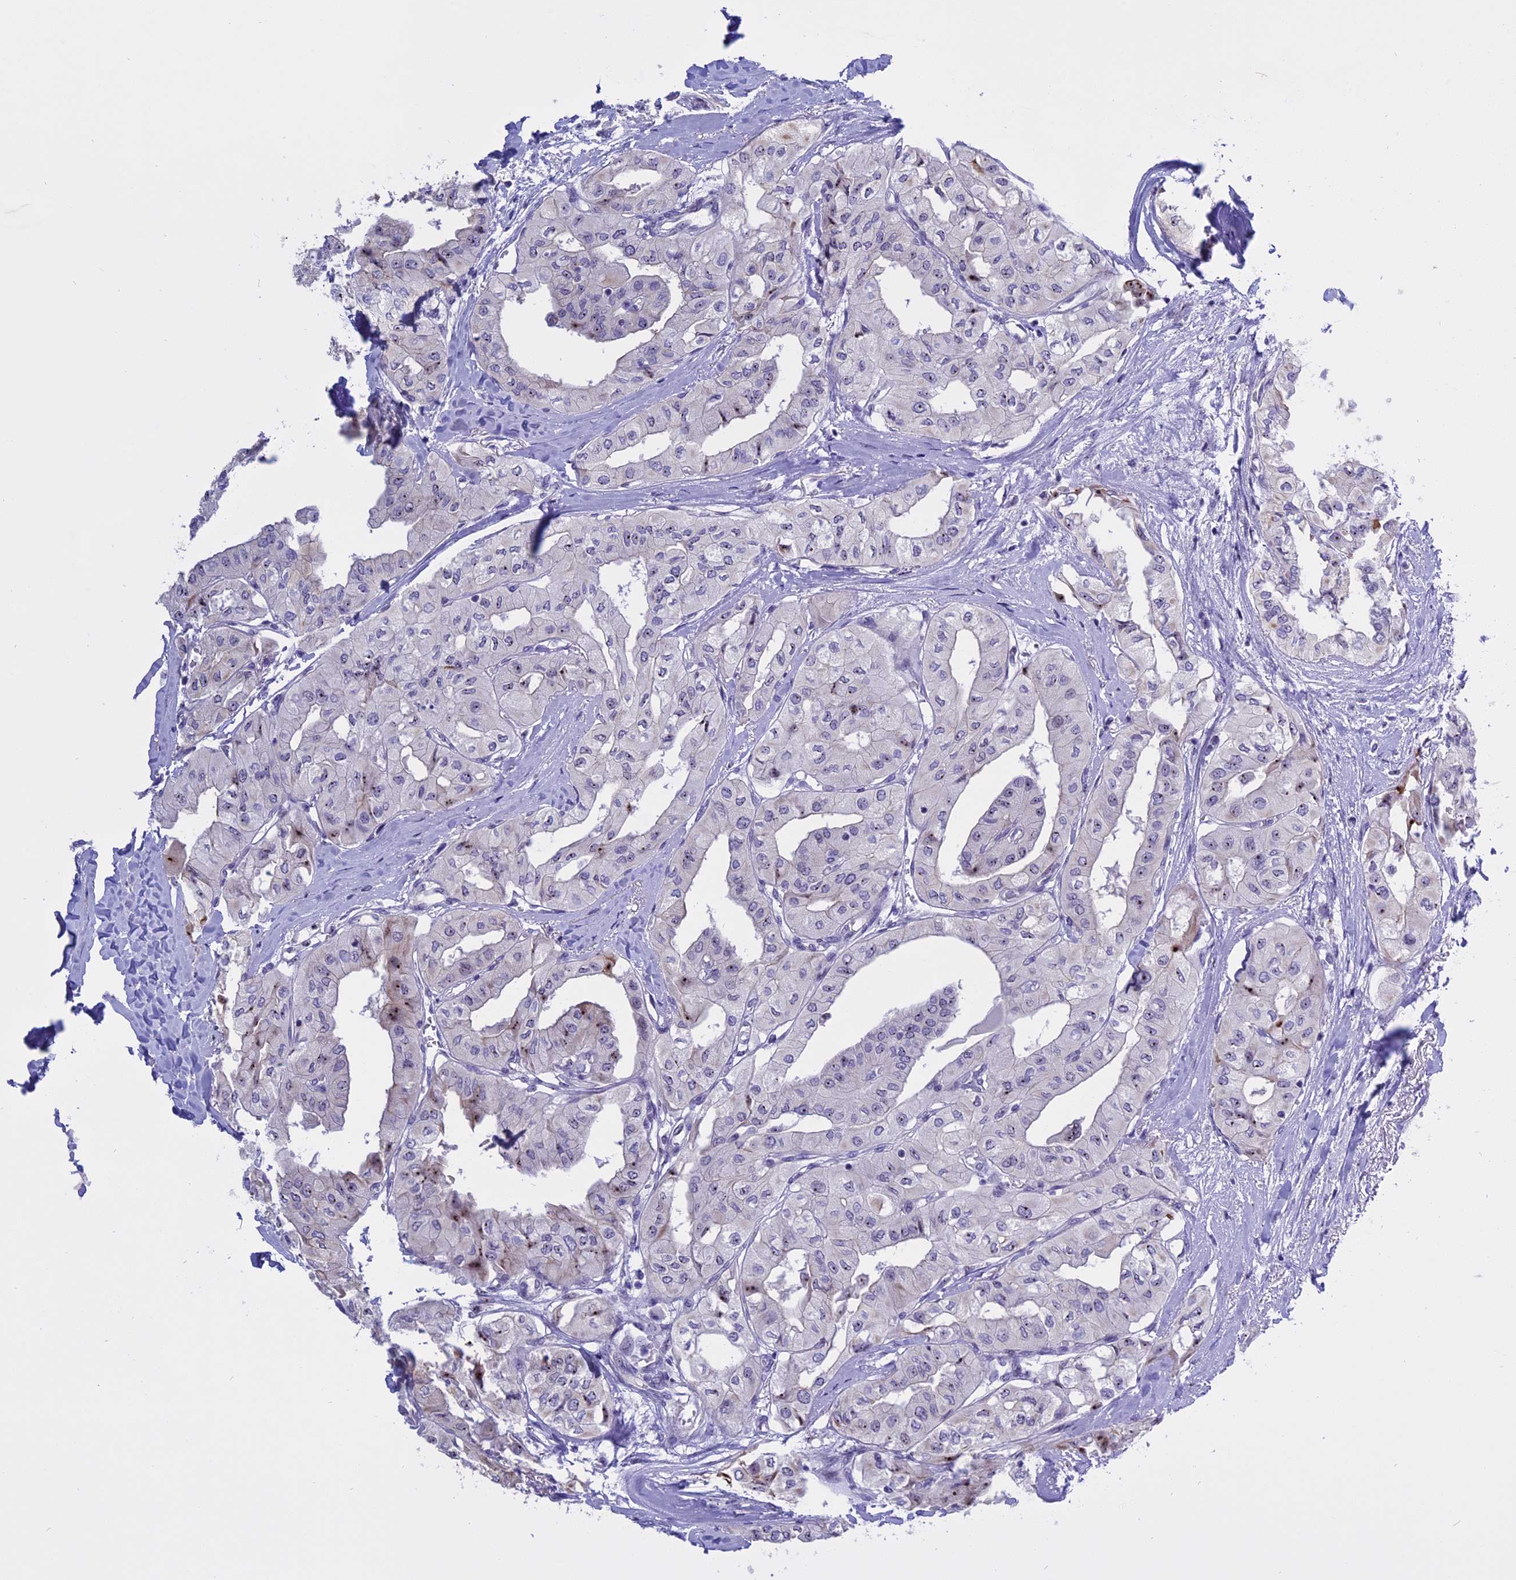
{"staining": {"intensity": "moderate", "quantity": "<25%", "location": "nuclear"}, "tissue": "thyroid cancer", "cell_type": "Tumor cells", "image_type": "cancer", "snomed": [{"axis": "morphology", "description": "Papillary adenocarcinoma, NOS"}, {"axis": "topography", "description": "Thyroid gland"}], "caption": "Immunohistochemical staining of human thyroid cancer (papillary adenocarcinoma) shows low levels of moderate nuclear staining in approximately <25% of tumor cells.", "gene": "TBL3", "patient": {"sex": "female", "age": 59}}